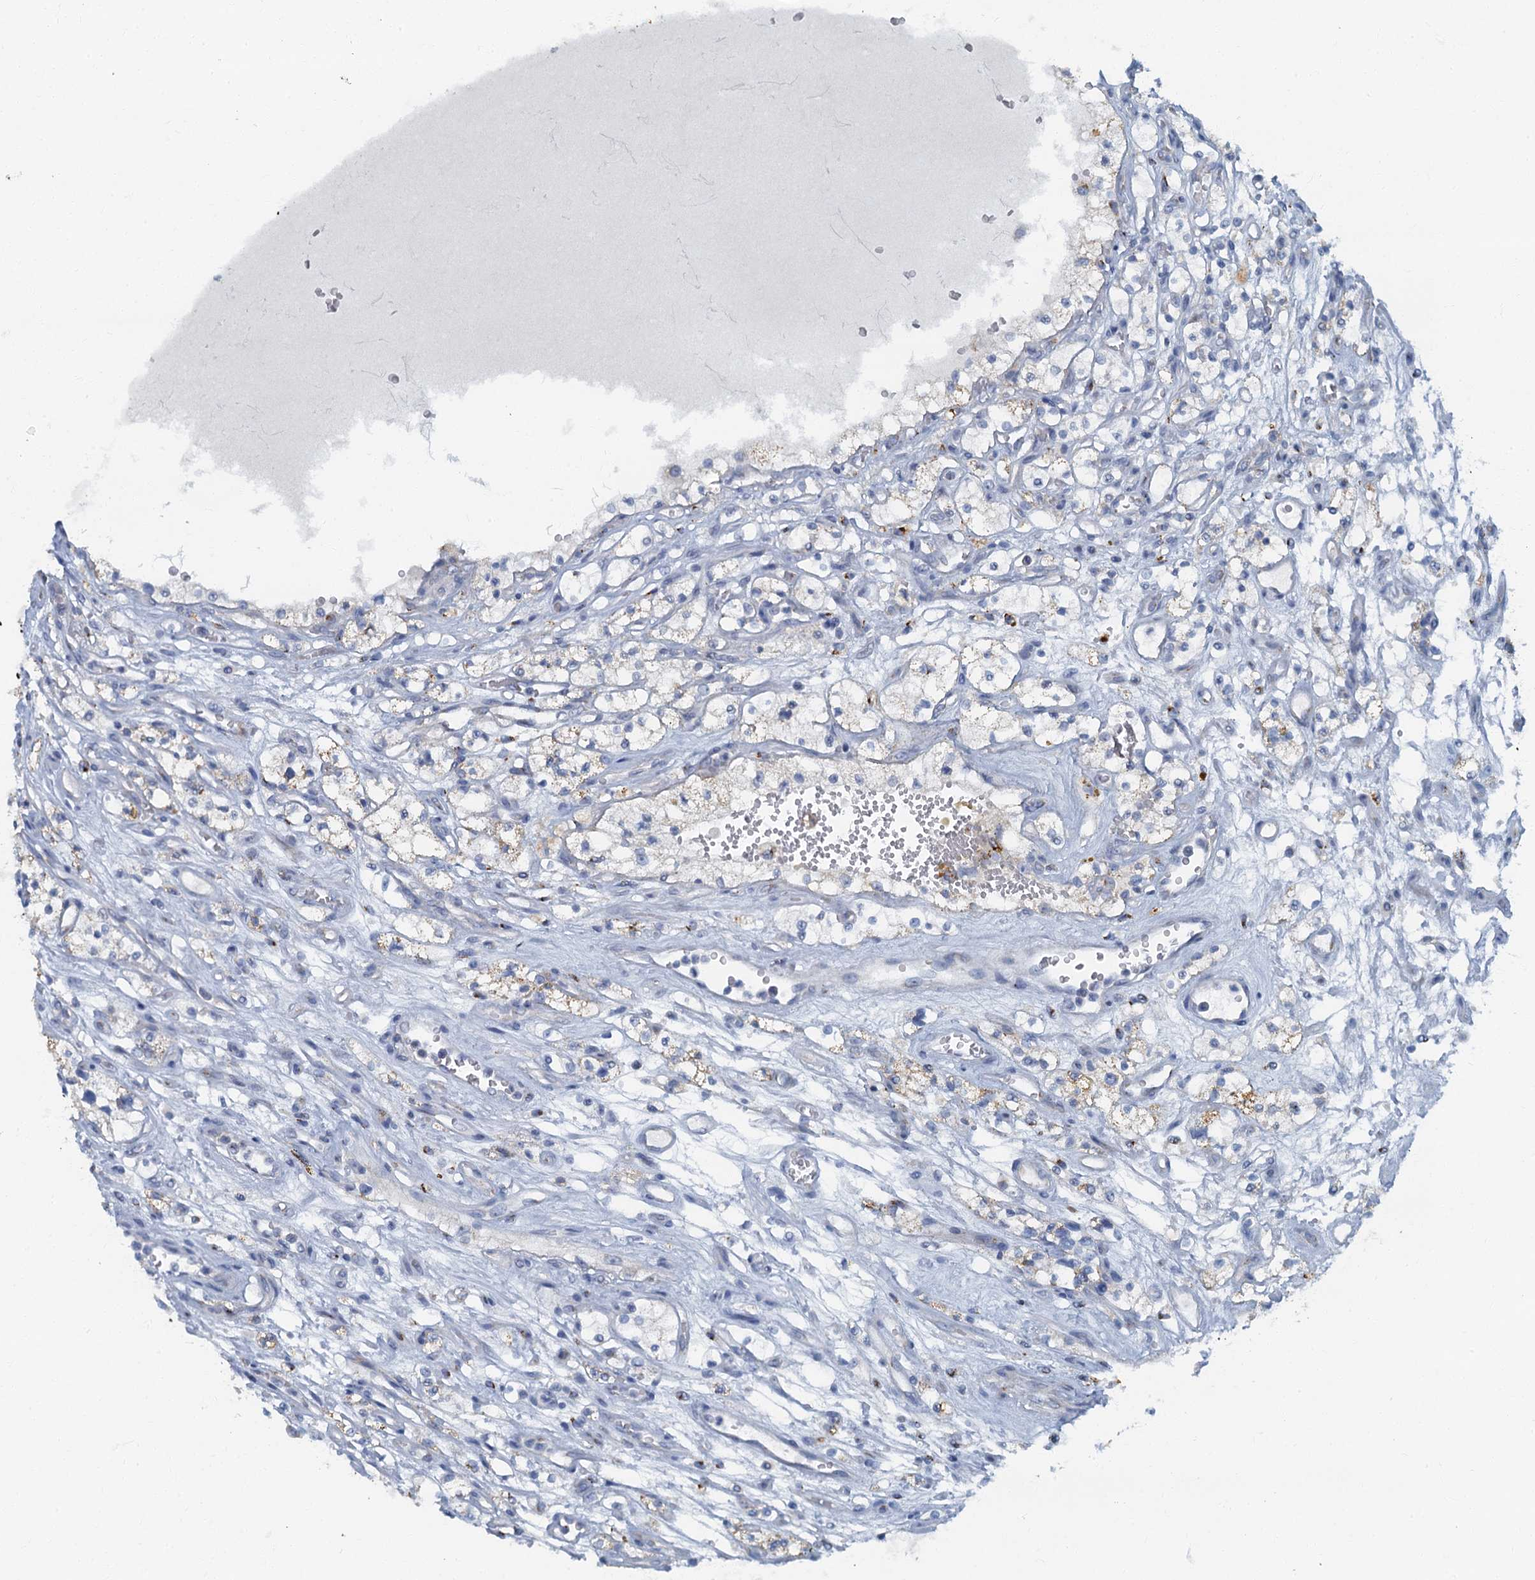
{"staining": {"intensity": "weak", "quantity": "<25%", "location": "cytoplasmic/membranous"}, "tissue": "renal cancer", "cell_type": "Tumor cells", "image_type": "cancer", "snomed": [{"axis": "morphology", "description": "Adenocarcinoma, NOS"}, {"axis": "topography", "description": "Kidney"}], "caption": "High power microscopy micrograph of an immunohistochemistry (IHC) photomicrograph of renal adenocarcinoma, revealing no significant expression in tumor cells. (DAB (3,3'-diaminobenzidine) IHC visualized using brightfield microscopy, high magnification).", "gene": "LYPD3", "patient": {"sex": "female", "age": 69}}